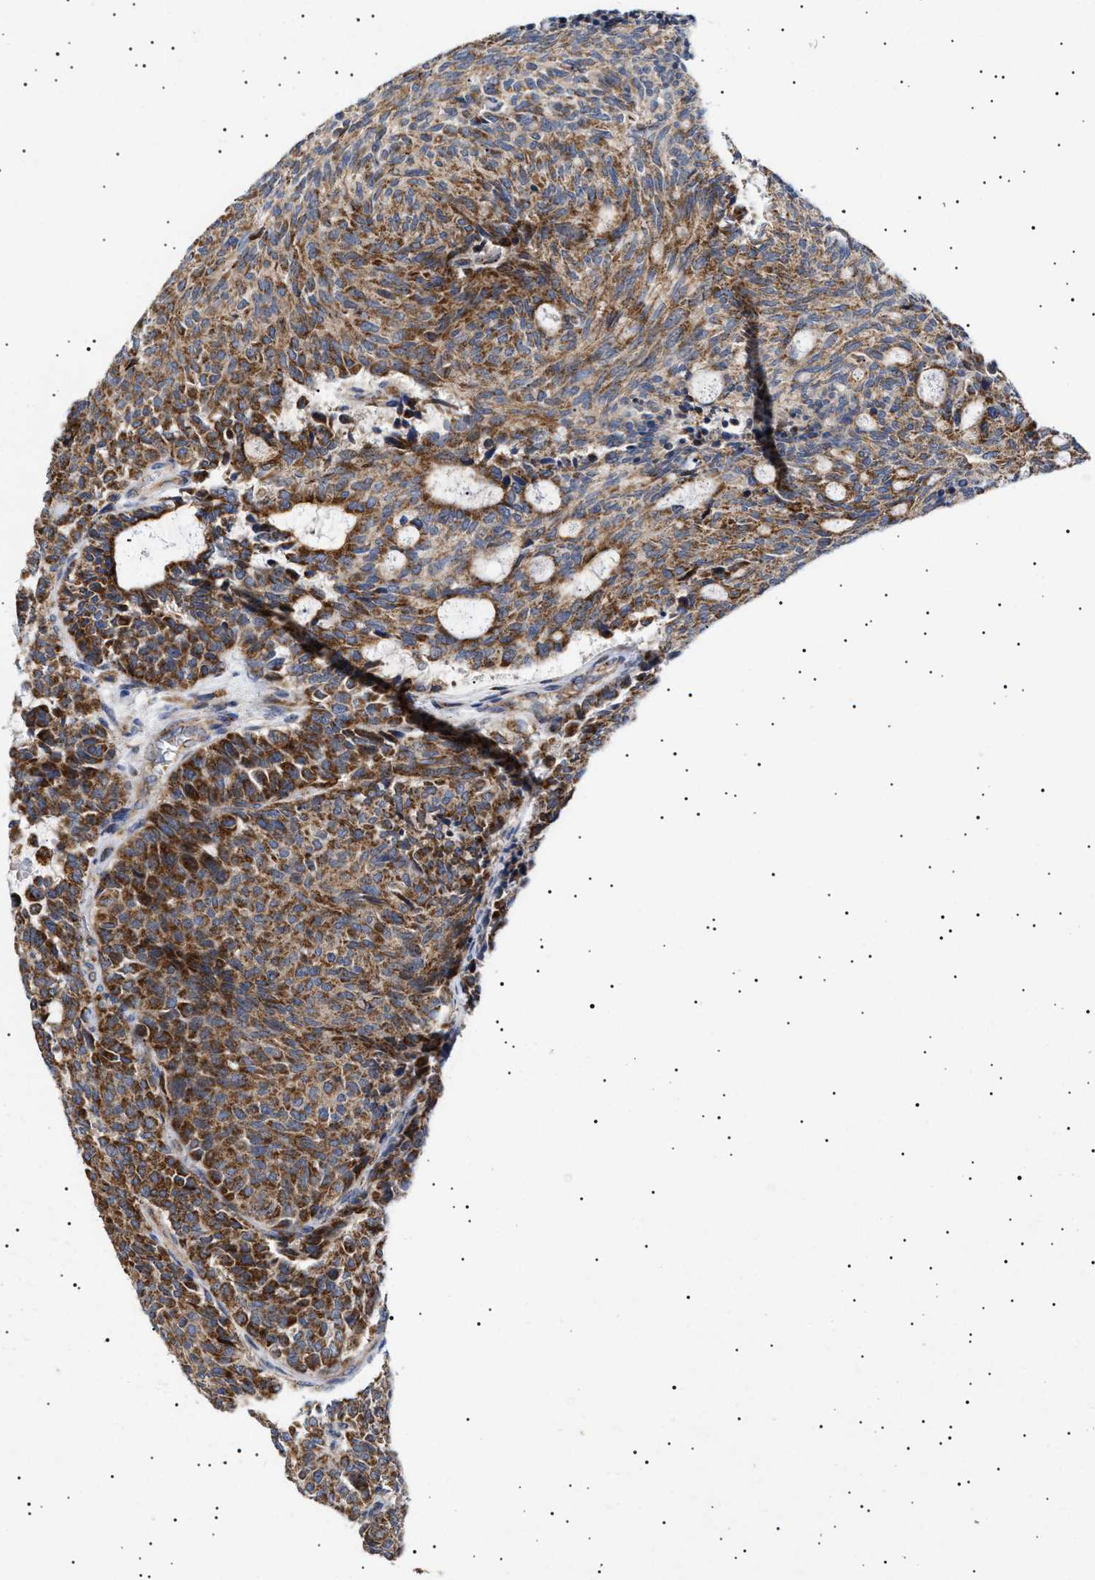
{"staining": {"intensity": "strong", "quantity": ">75%", "location": "cytoplasmic/membranous"}, "tissue": "carcinoid", "cell_type": "Tumor cells", "image_type": "cancer", "snomed": [{"axis": "morphology", "description": "Carcinoid, malignant, NOS"}, {"axis": "topography", "description": "Pancreas"}], "caption": "An immunohistochemistry photomicrograph of tumor tissue is shown. Protein staining in brown highlights strong cytoplasmic/membranous positivity in carcinoid within tumor cells.", "gene": "MRPL10", "patient": {"sex": "female", "age": 54}}